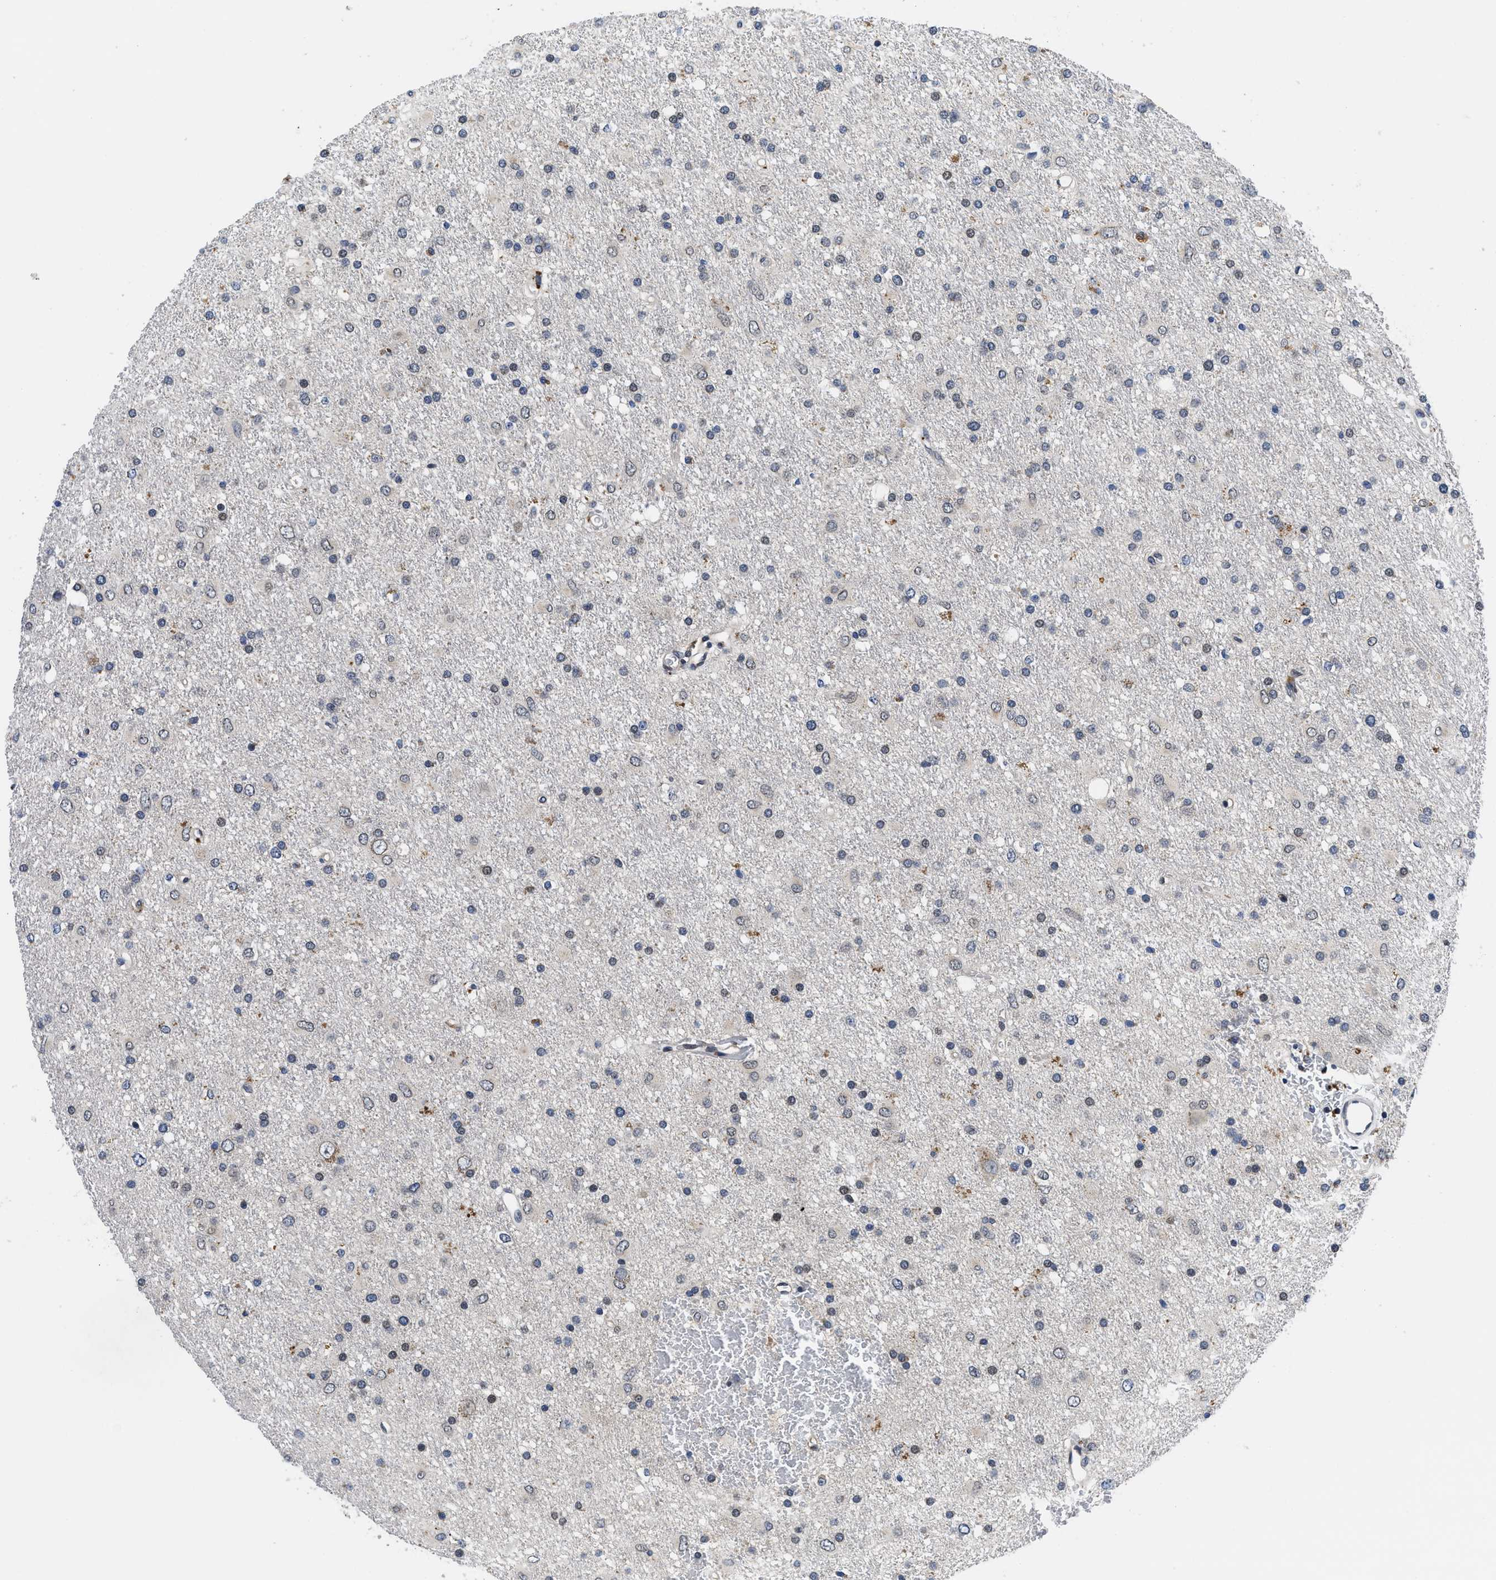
{"staining": {"intensity": "moderate", "quantity": "<25%", "location": "nuclear"}, "tissue": "glioma", "cell_type": "Tumor cells", "image_type": "cancer", "snomed": [{"axis": "morphology", "description": "Glioma, malignant, Low grade"}, {"axis": "topography", "description": "Brain"}], "caption": "IHC micrograph of human glioma stained for a protein (brown), which displays low levels of moderate nuclear expression in about <25% of tumor cells.", "gene": "SNX10", "patient": {"sex": "male", "age": 77}}